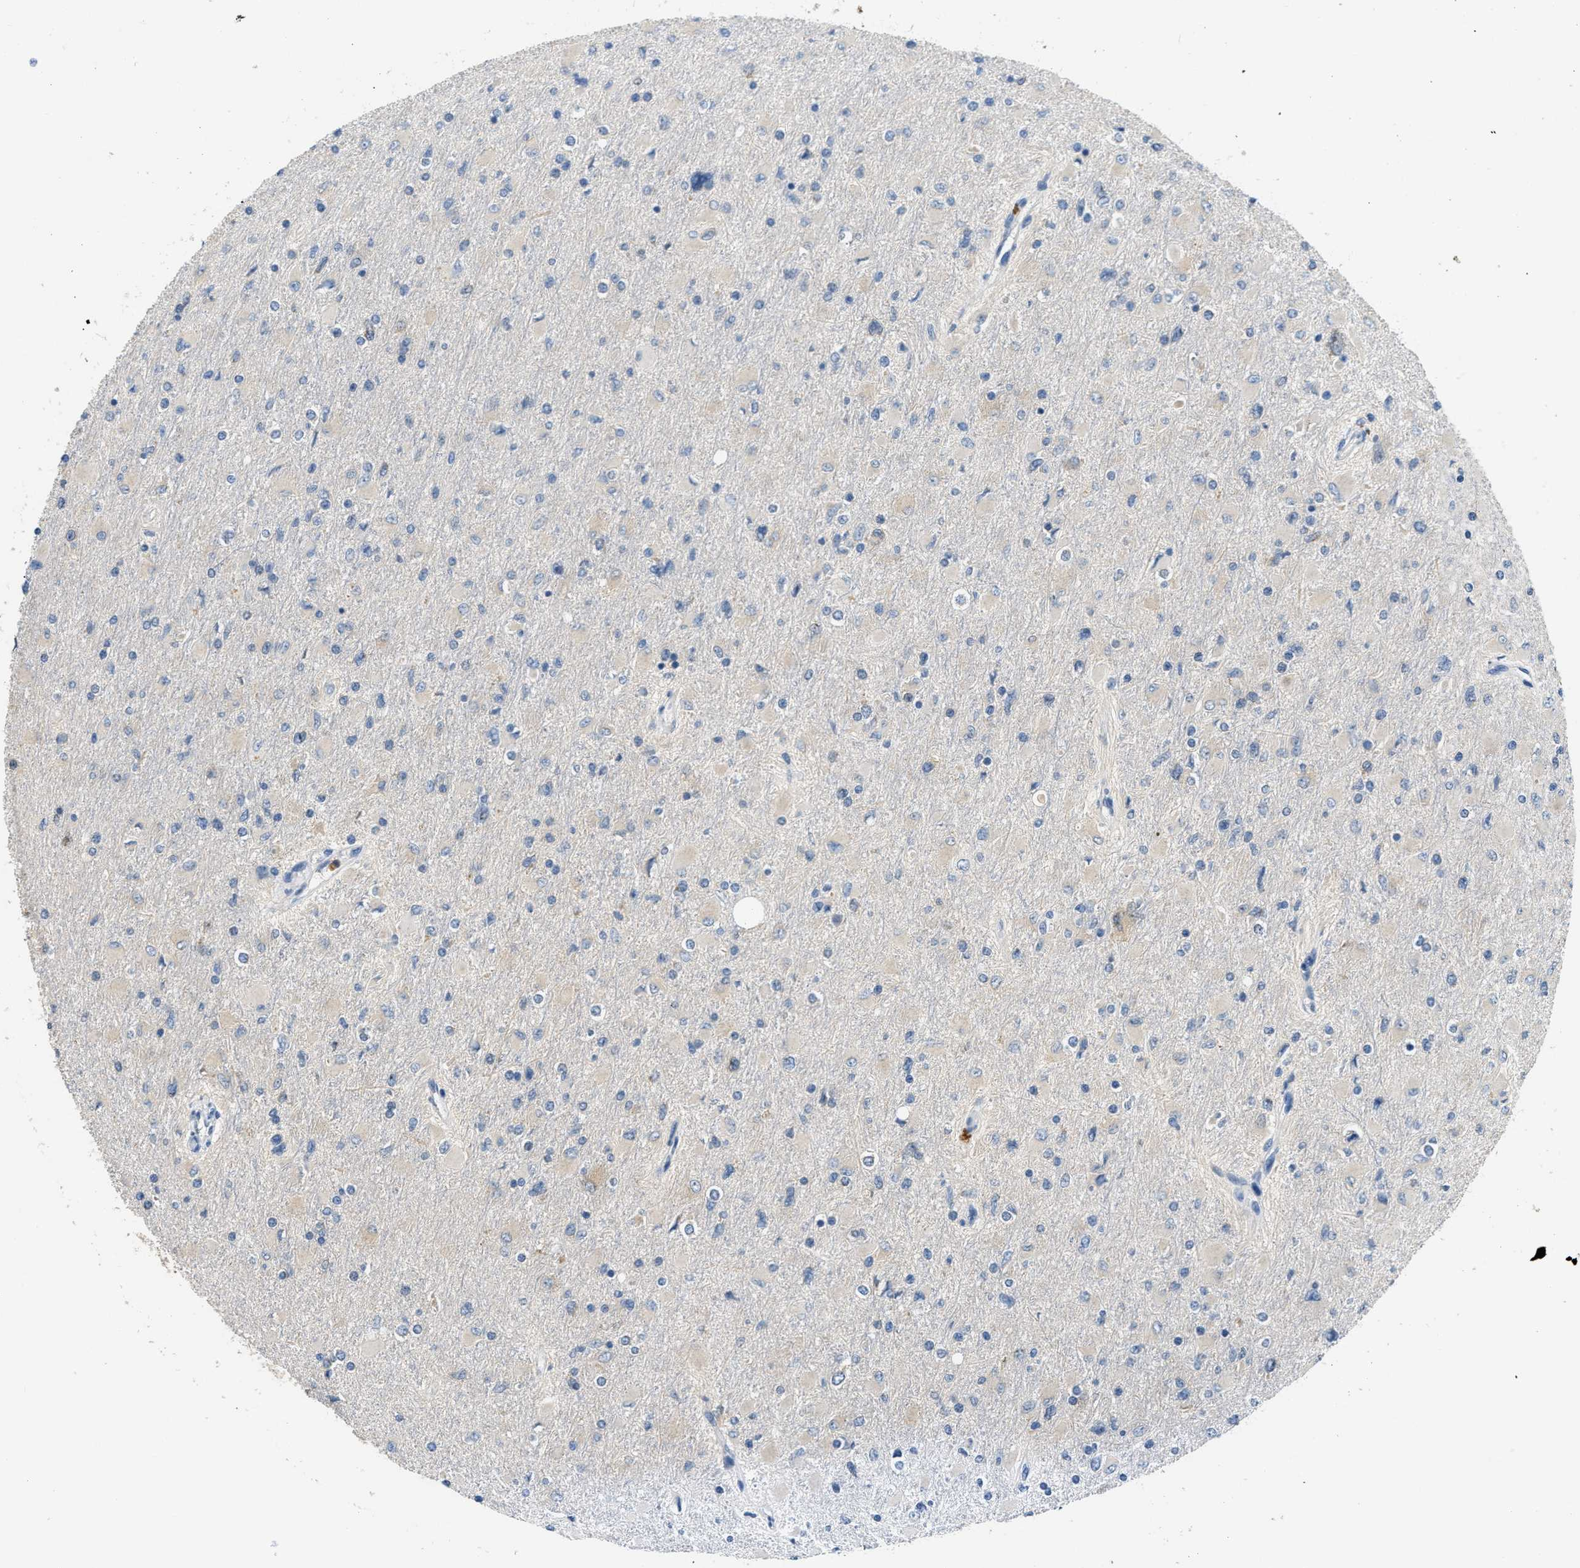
{"staining": {"intensity": "negative", "quantity": "none", "location": "none"}, "tissue": "glioma", "cell_type": "Tumor cells", "image_type": "cancer", "snomed": [{"axis": "morphology", "description": "Glioma, malignant, High grade"}, {"axis": "topography", "description": "Cerebral cortex"}], "caption": "Immunohistochemical staining of human glioma reveals no significant staining in tumor cells.", "gene": "TOMM34", "patient": {"sex": "female", "age": 36}}